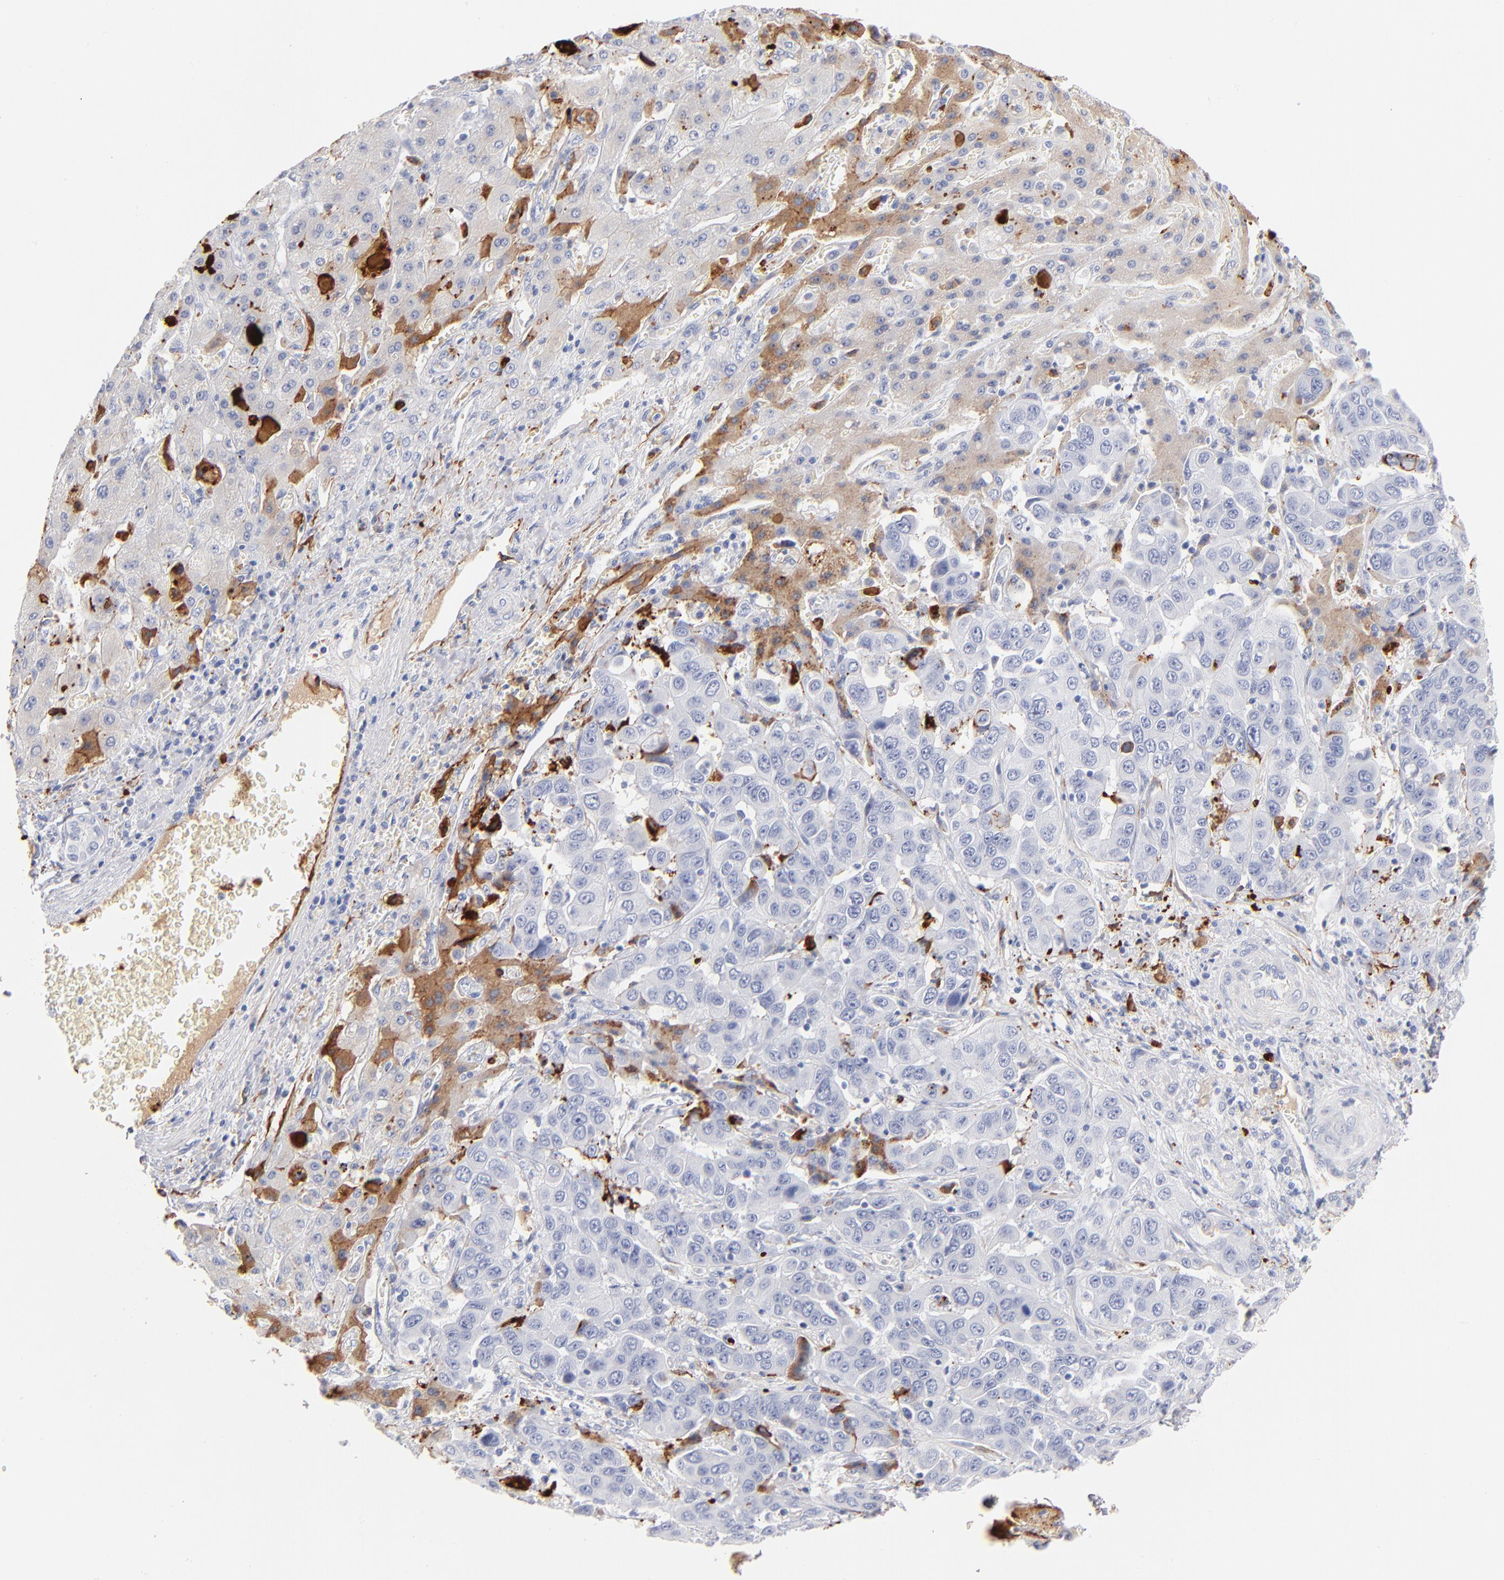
{"staining": {"intensity": "negative", "quantity": "none", "location": "none"}, "tissue": "liver cancer", "cell_type": "Tumor cells", "image_type": "cancer", "snomed": [{"axis": "morphology", "description": "Cholangiocarcinoma"}, {"axis": "topography", "description": "Liver"}], "caption": "Immunohistochemical staining of human liver cancer (cholangiocarcinoma) reveals no significant positivity in tumor cells.", "gene": "APOH", "patient": {"sex": "female", "age": 52}}